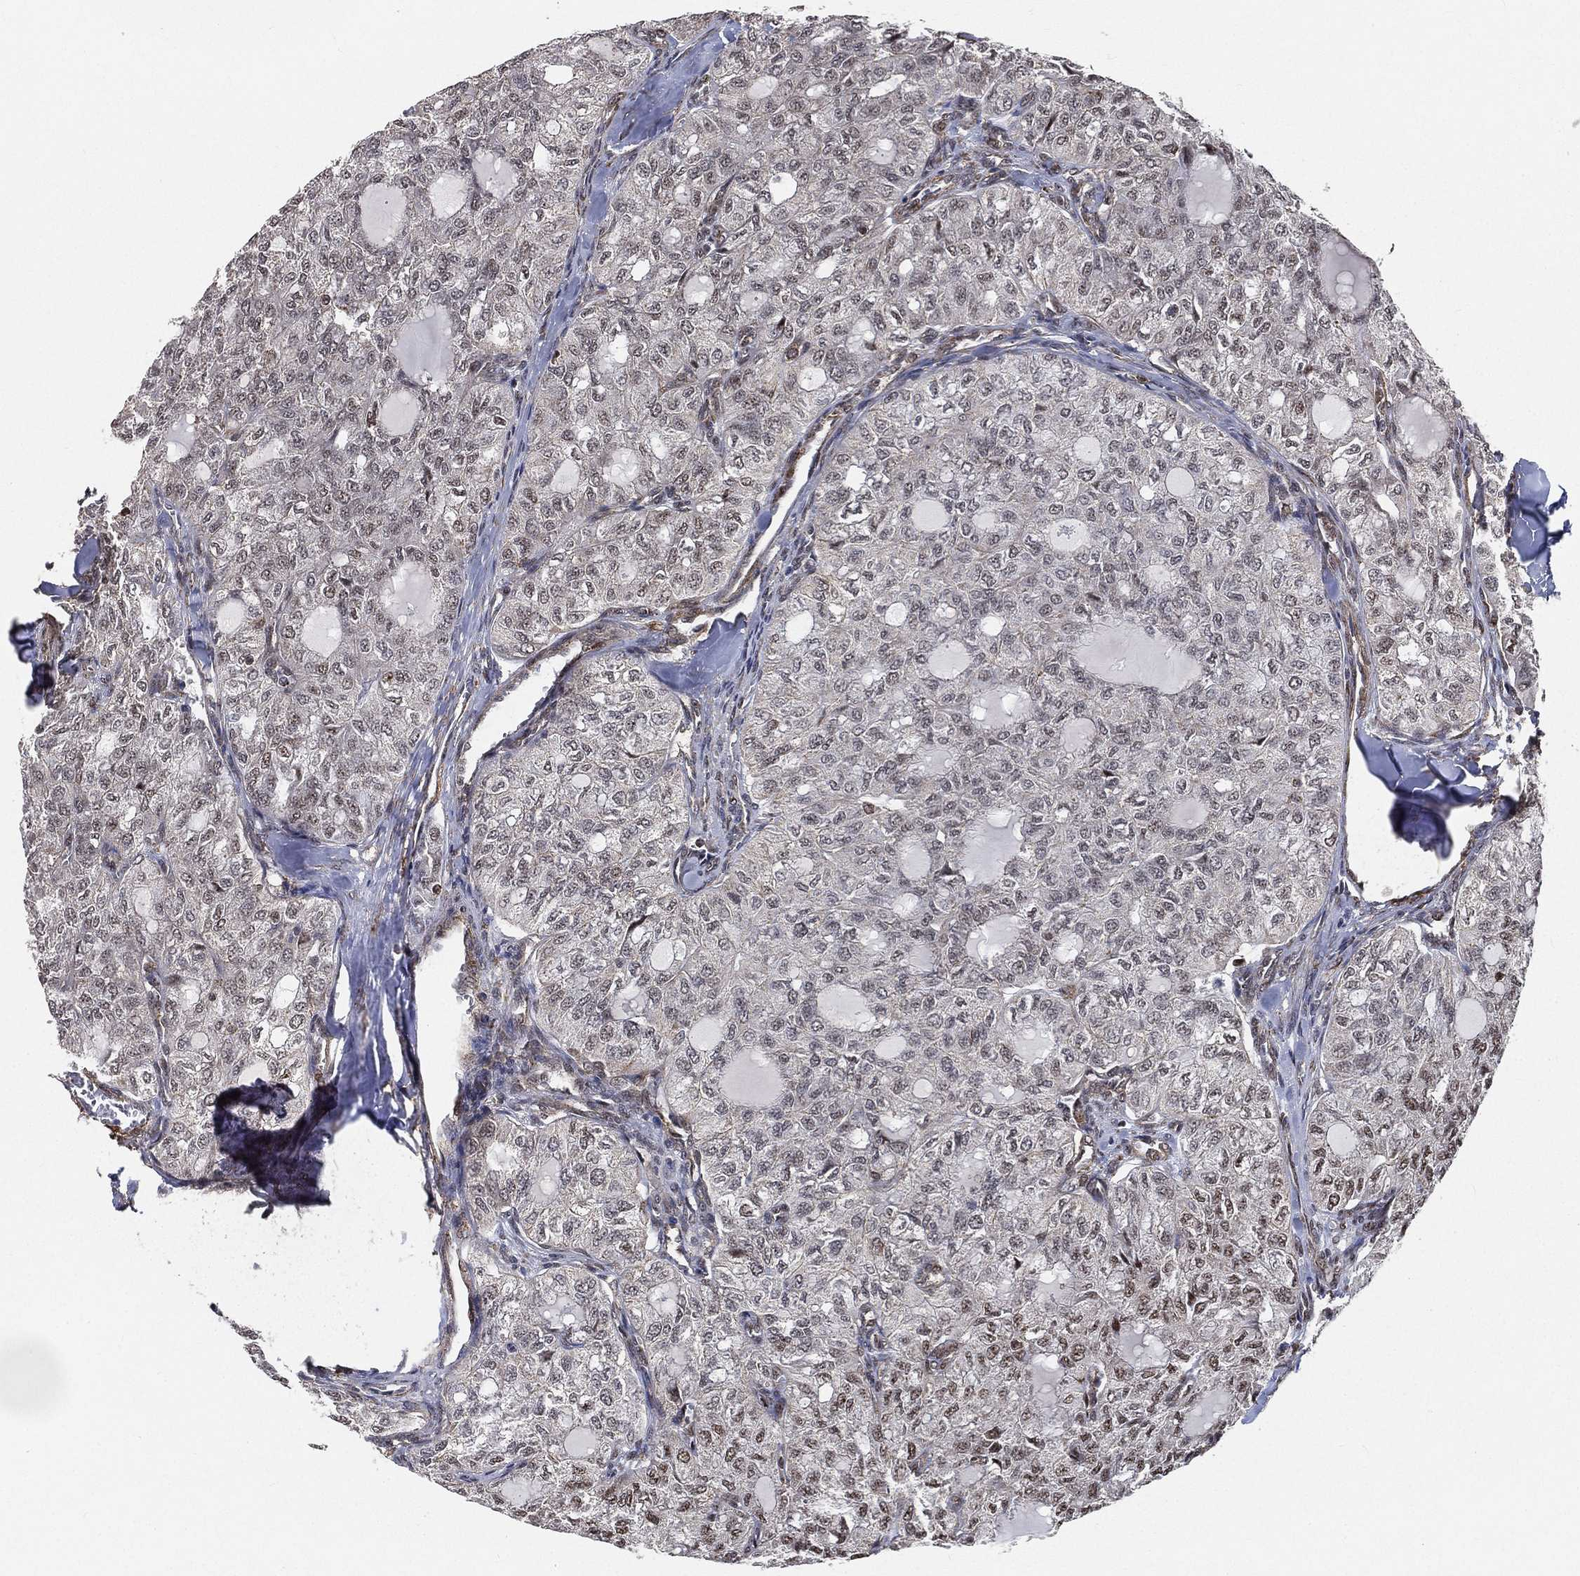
{"staining": {"intensity": "negative", "quantity": "none", "location": "none"}, "tissue": "thyroid cancer", "cell_type": "Tumor cells", "image_type": "cancer", "snomed": [{"axis": "morphology", "description": "Follicular adenoma carcinoma, NOS"}, {"axis": "topography", "description": "Thyroid gland"}], "caption": "IHC of follicular adenoma carcinoma (thyroid) displays no expression in tumor cells. (IHC, brightfield microscopy, high magnification).", "gene": "RSRC2", "patient": {"sex": "male", "age": 75}}